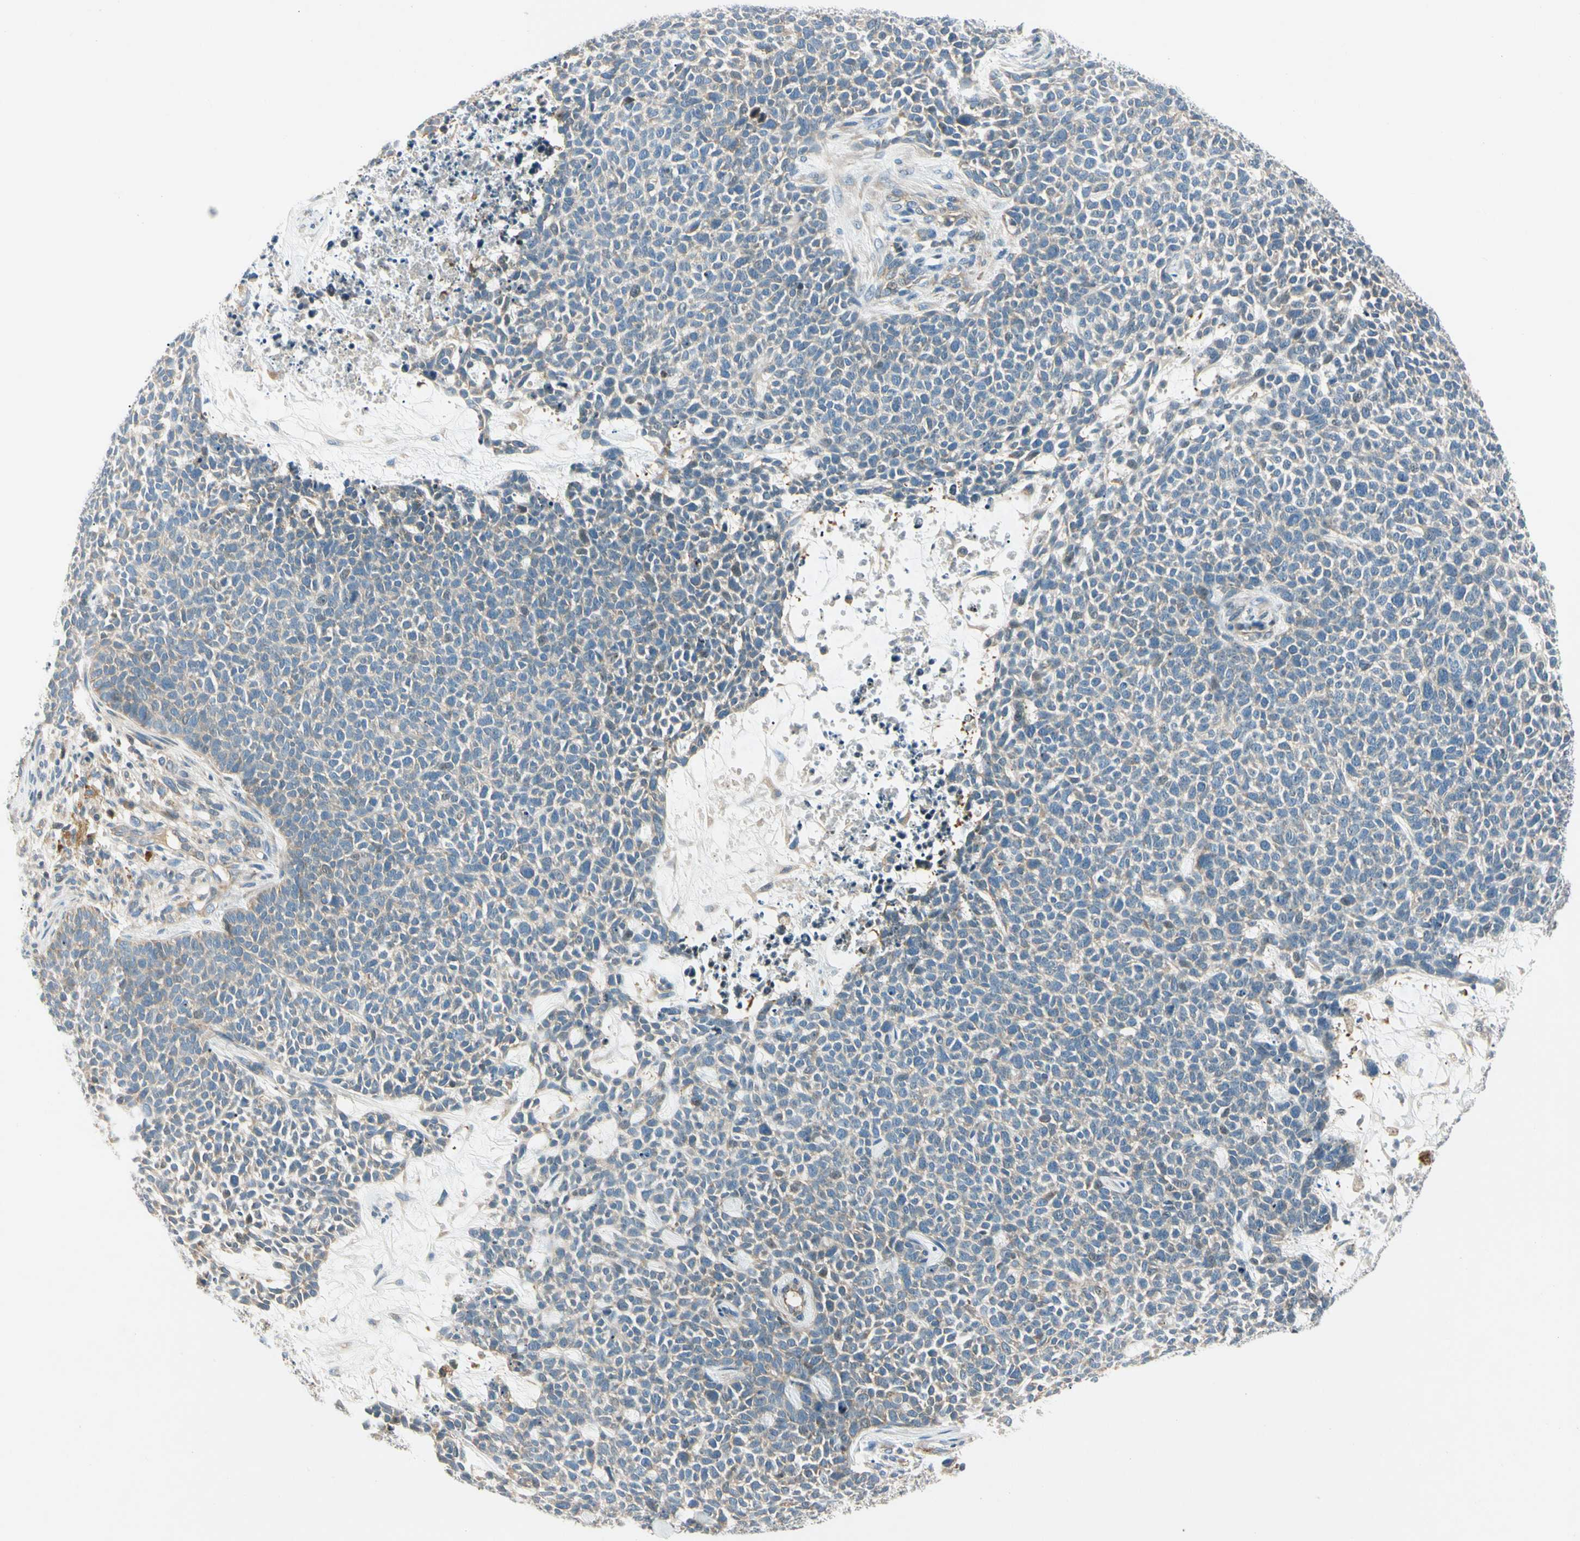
{"staining": {"intensity": "weak", "quantity": "25%-75%", "location": "cytoplasmic/membranous"}, "tissue": "skin cancer", "cell_type": "Tumor cells", "image_type": "cancer", "snomed": [{"axis": "morphology", "description": "Basal cell carcinoma"}, {"axis": "topography", "description": "Skin"}], "caption": "DAB immunohistochemical staining of skin cancer reveals weak cytoplasmic/membranous protein positivity in approximately 25%-75% of tumor cells.", "gene": "CDH6", "patient": {"sex": "female", "age": 84}}